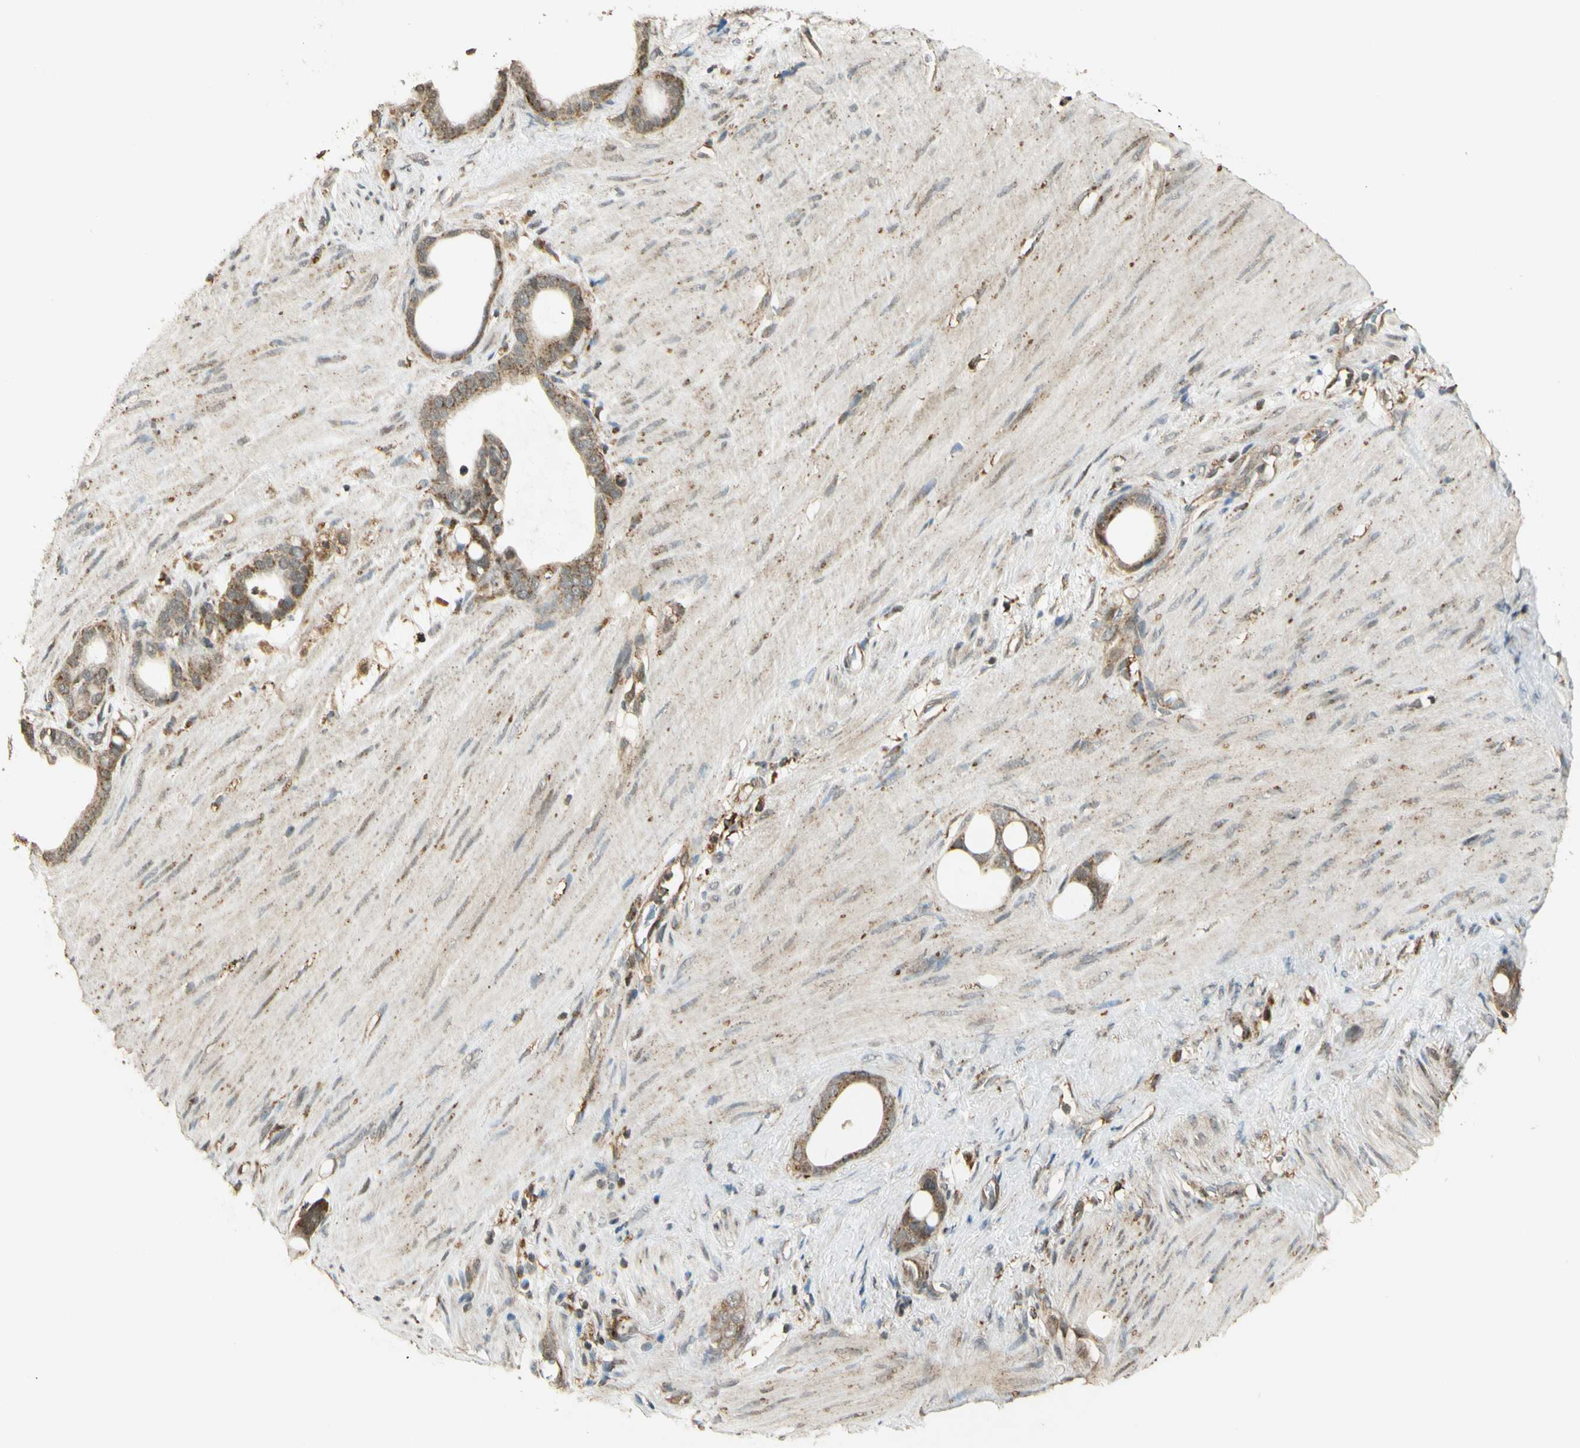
{"staining": {"intensity": "moderate", "quantity": "25%-75%", "location": "cytoplasmic/membranous"}, "tissue": "stomach cancer", "cell_type": "Tumor cells", "image_type": "cancer", "snomed": [{"axis": "morphology", "description": "Adenocarcinoma, NOS"}, {"axis": "topography", "description": "Stomach"}], "caption": "This image displays stomach adenocarcinoma stained with immunohistochemistry (IHC) to label a protein in brown. The cytoplasmic/membranous of tumor cells show moderate positivity for the protein. Nuclei are counter-stained blue.", "gene": "LAMTOR1", "patient": {"sex": "female", "age": 75}}